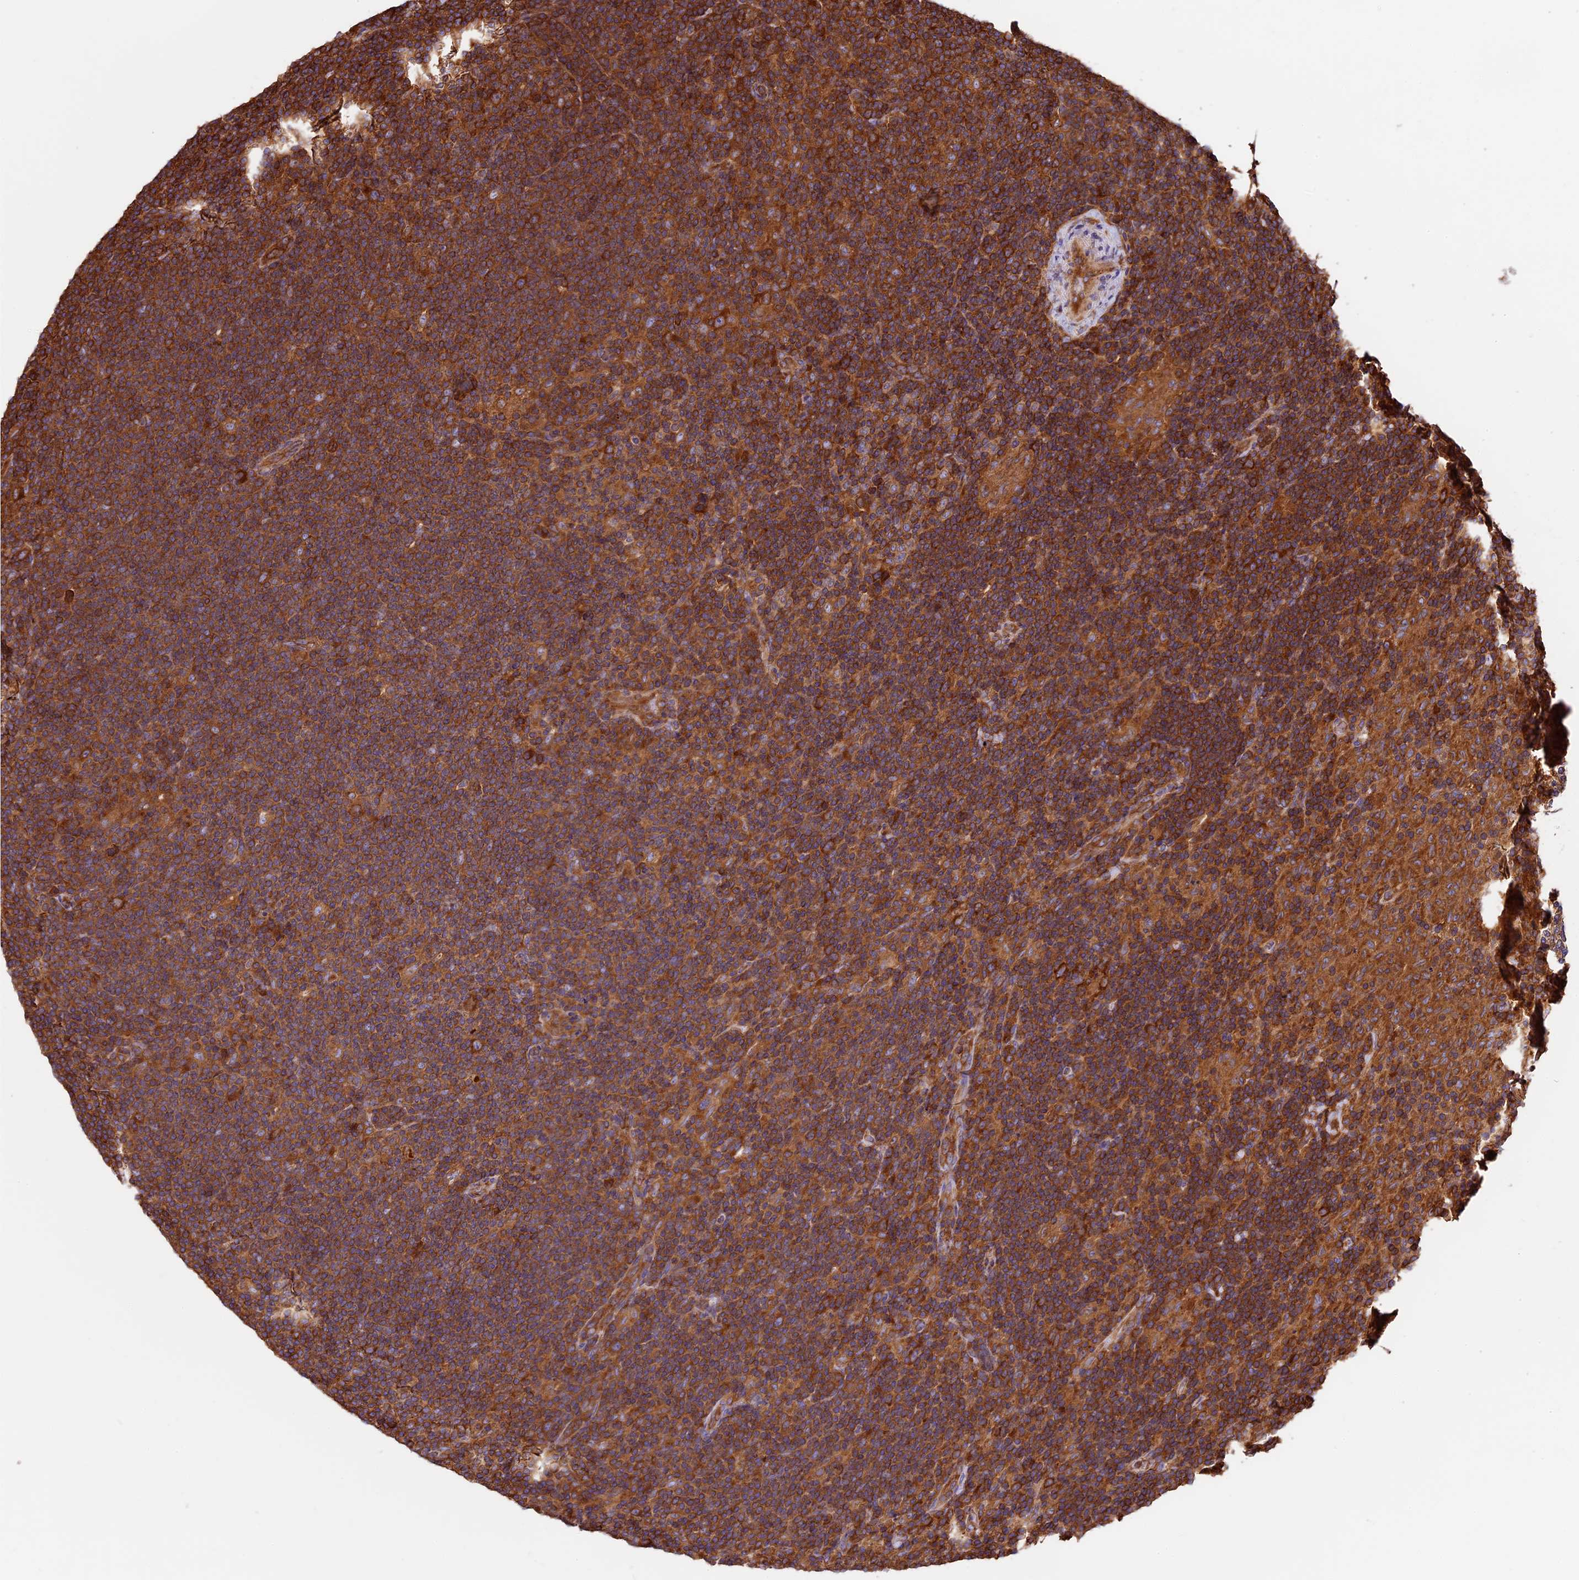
{"staining": {"intensity": "strong", "quantity": ">75%", "location": "cytoplasmic/membranous"}, "tissue": "lymphoma", "cell_type": "Tumor cells", "image_type": "cancer", "snomed": [{"axis": "morphology", "description": "Hodgkin's disease, NOS"}, {"axis": "topography", "description": "Lymph node"}], "caption": "The immunohistochemical stain labels strong cytoplasmic/membranous expression in tumor cells of Hodgkin's disease tissue. Immunohistochemistry (ihc) stains the protein of interest in brown and the nuclei are stained blue.", "gene": "KARS1", "patient": {"sex": "female", "age": 57}}